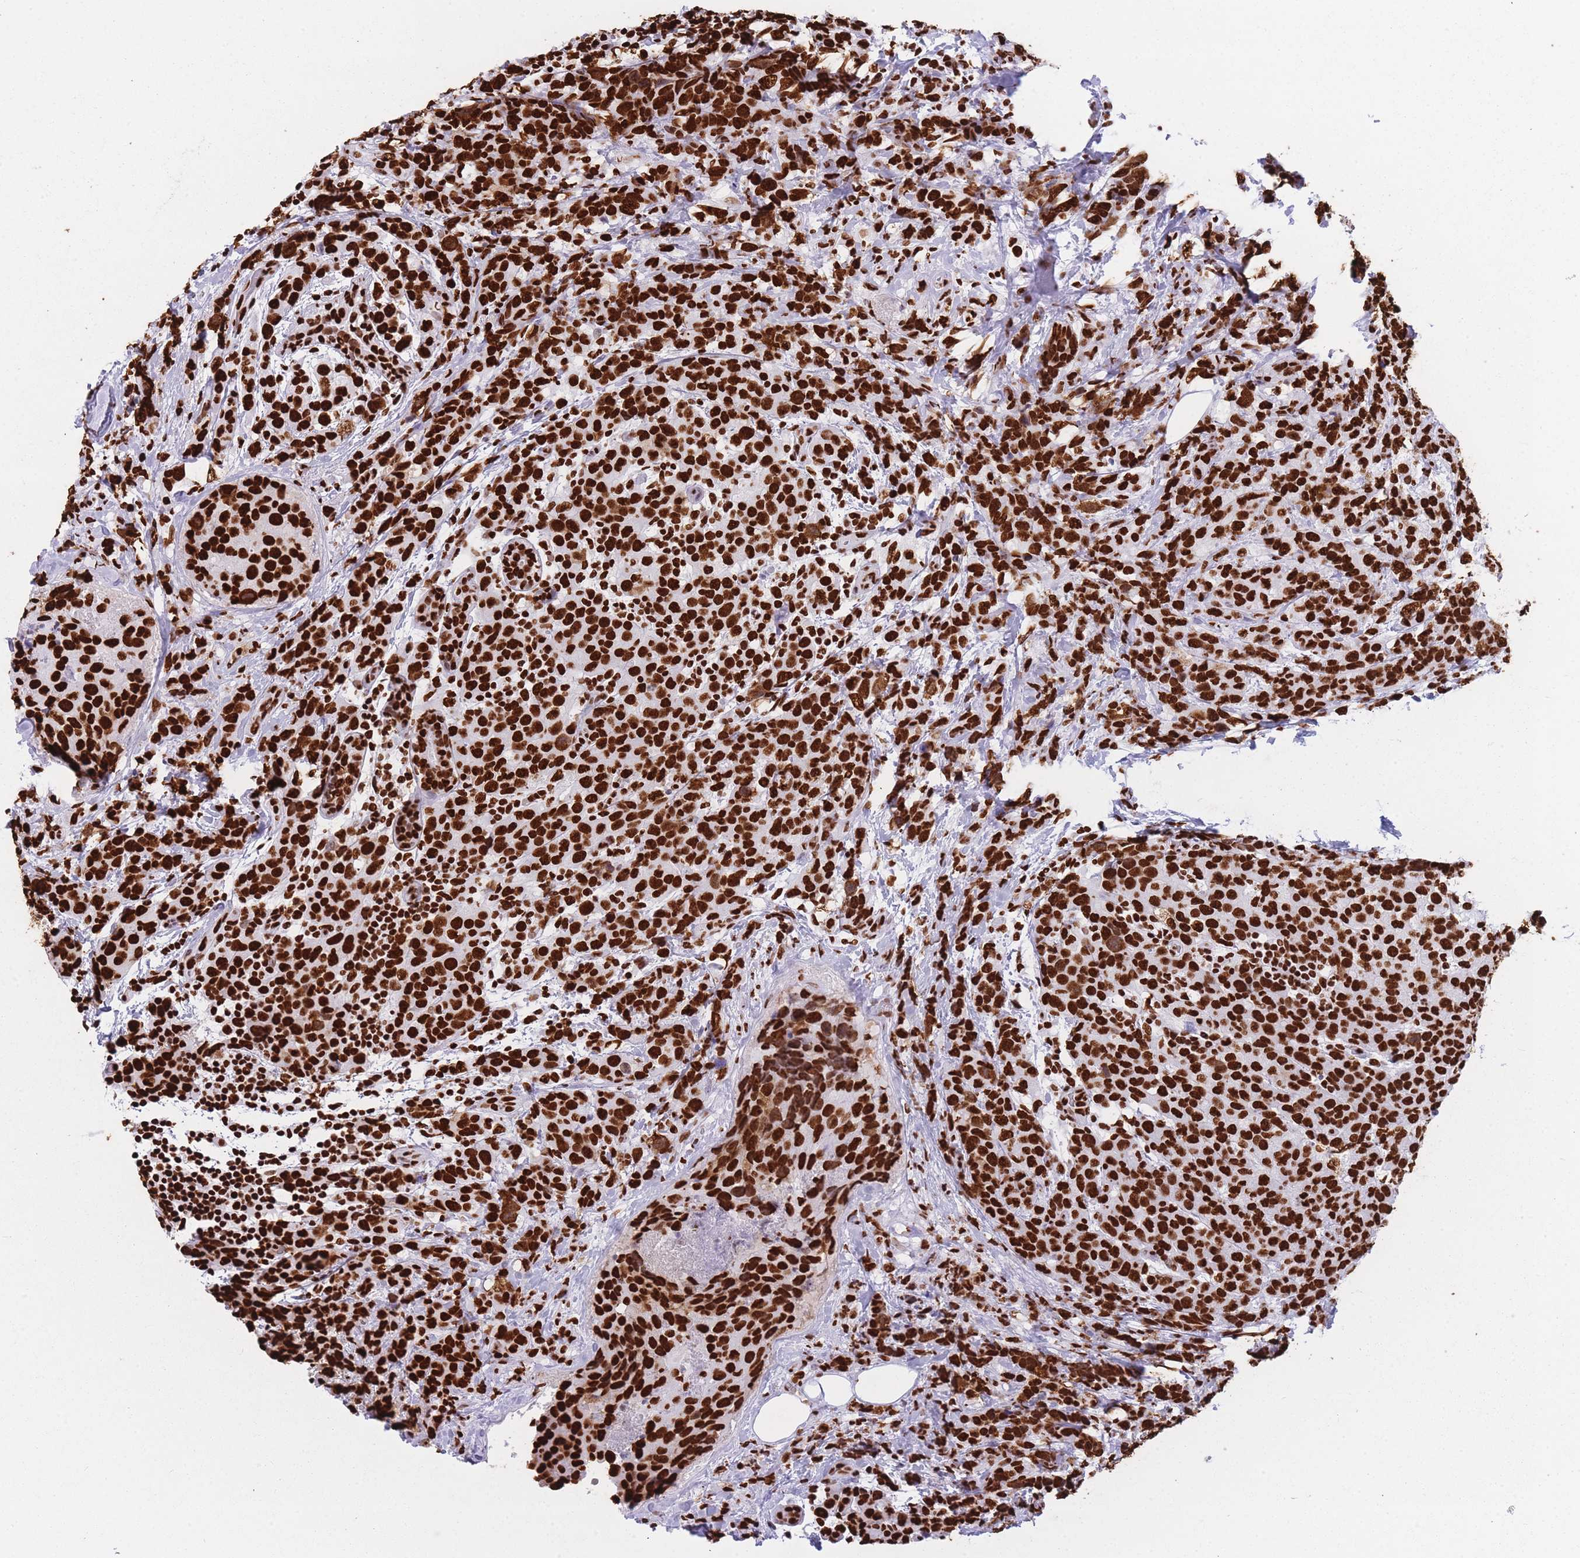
{"staining": {"intensity": "strong", "quantity": ">75%", "location": "nuclear"}, "tissue": "breast cancer", "cell_type": "Tumor cells", "image_type": "cancer", "snomed": [{"axis": "morphology", "description": "Lobular carcinoma"}, {"axis": "topography", "description": "Breast"}], "caption": "The photomicrograph demonstrates staining of lobular carcinoma (breast), revealing strong nuclear protein expression (brown color) within tumor cells.", "gene": "HNRNPUL1", "patient": {"sex": "female", "age": 59}}